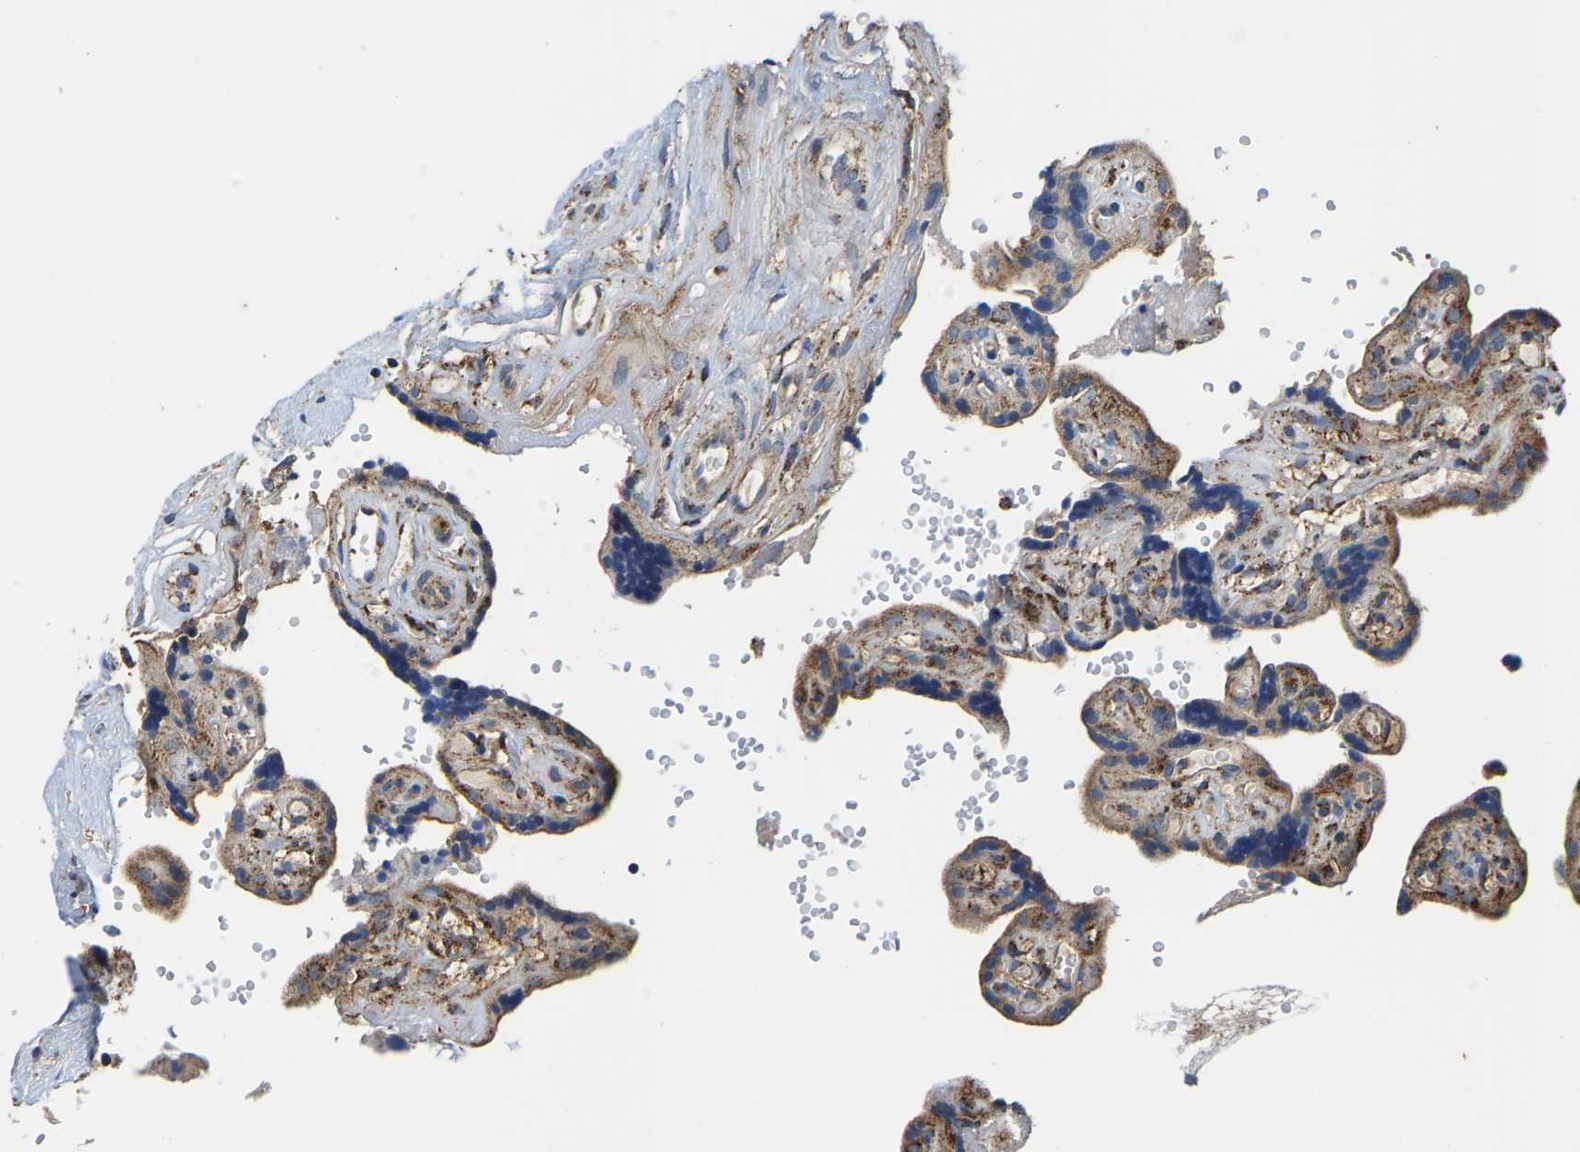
{"staining": {"intensity": "moderate", "quantity": ">75%", "location": "cytoplasmic/membranous"}, "tissue": "placenta", "cell_type": "Decidual cells", "image_type": "normal", "snomed": [{"axis": "morphology", "description": "Normal tissue, NOS"}, {"axis": "topography", "description": "Placenta"}], "caption": "Placenta stained with a brown dye demonstrates moderate cytoplasmic/membranous positive expression in approximately >75% of decidual cells.", "gene": "SHMT2", "patient": {"sex": "female", "age": 30}}